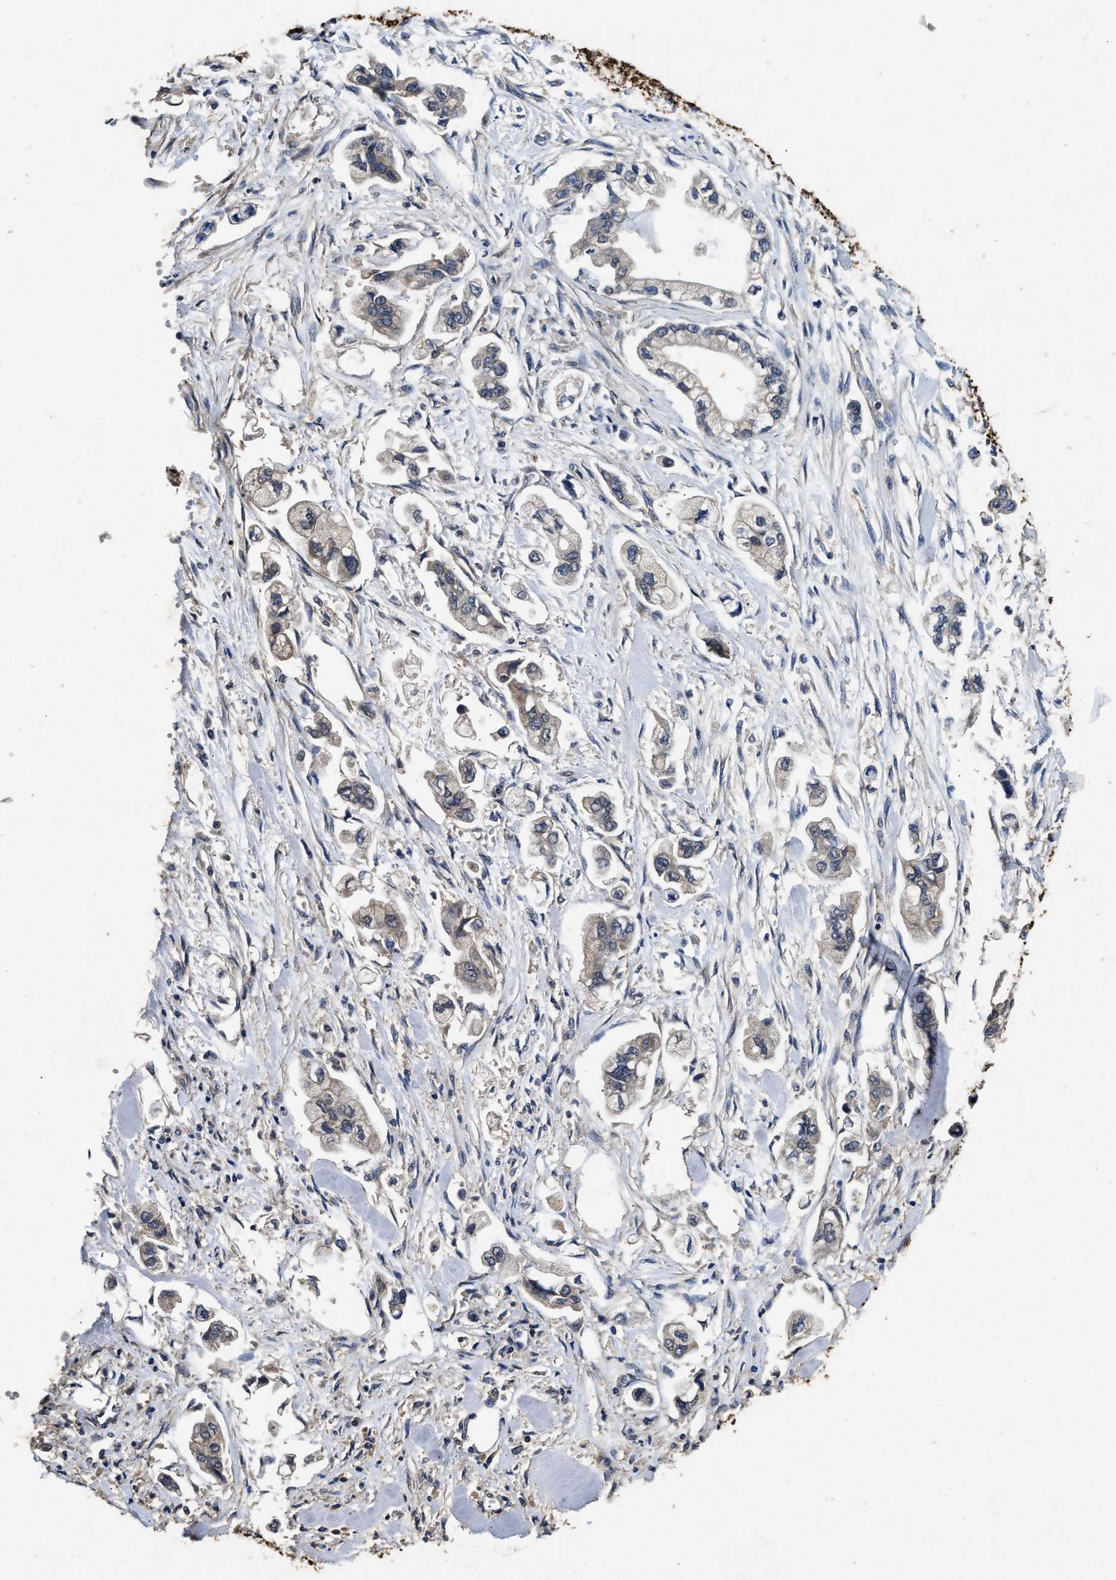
{"staining": {"intensity": "negative", "quantity": "none", "location": "none"}, "tissue": "stomach cancer", "cell_type": "Tumor cells", "image_type": "cancer", "snomed": [{"axis": "morphology", "description": "Adenocarcinoma, NOS"}, {"axis": "topography", "description": "Stomach"}], "caption": "Immunohistochemistry image of neoplastic tissue: human stomach cancer (adenocarcinoma) stained with DAB reveals no significant protein staining in tumor cells.", "gene": "PDAP1", "patient": {"sex": "male", "age": 62}}